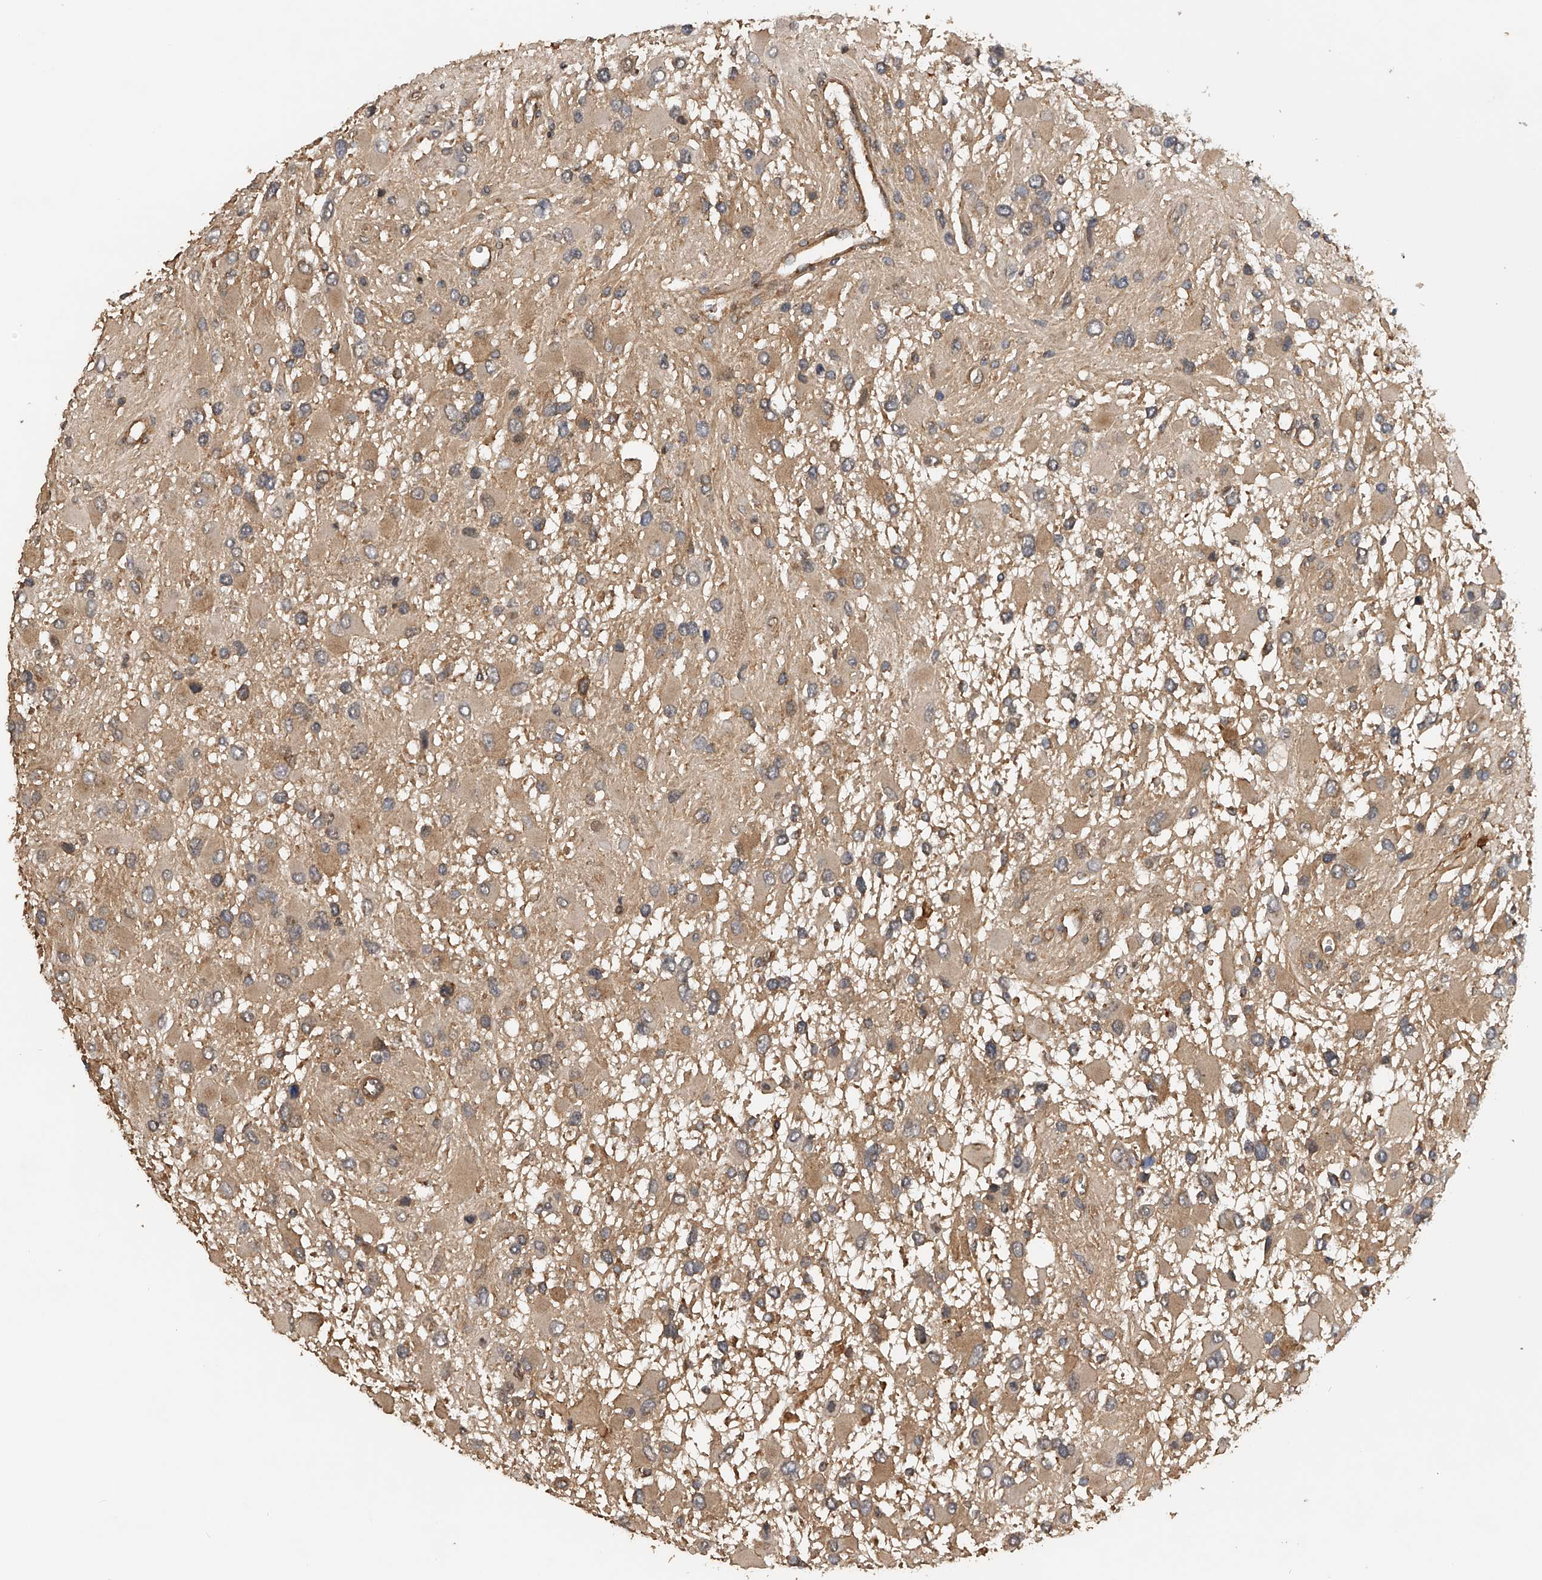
{"staining": {"intensity": "negative", "quantity": "none", "location": "none"}, "tissue": "glioma", "cell_type": "Tumor cells", "image_type": "cancer", "snomed": [{"axis": "morphology", "description": "Glioma, malignant, High grade"}, {"axis": "topography", "description": "Brain"}], "caption": "Human glioma stained for a protein using IHC shows no positivity in tumor cells.", "gene": "PTPRA", "patient": {"sex": "male", "age": 53}}